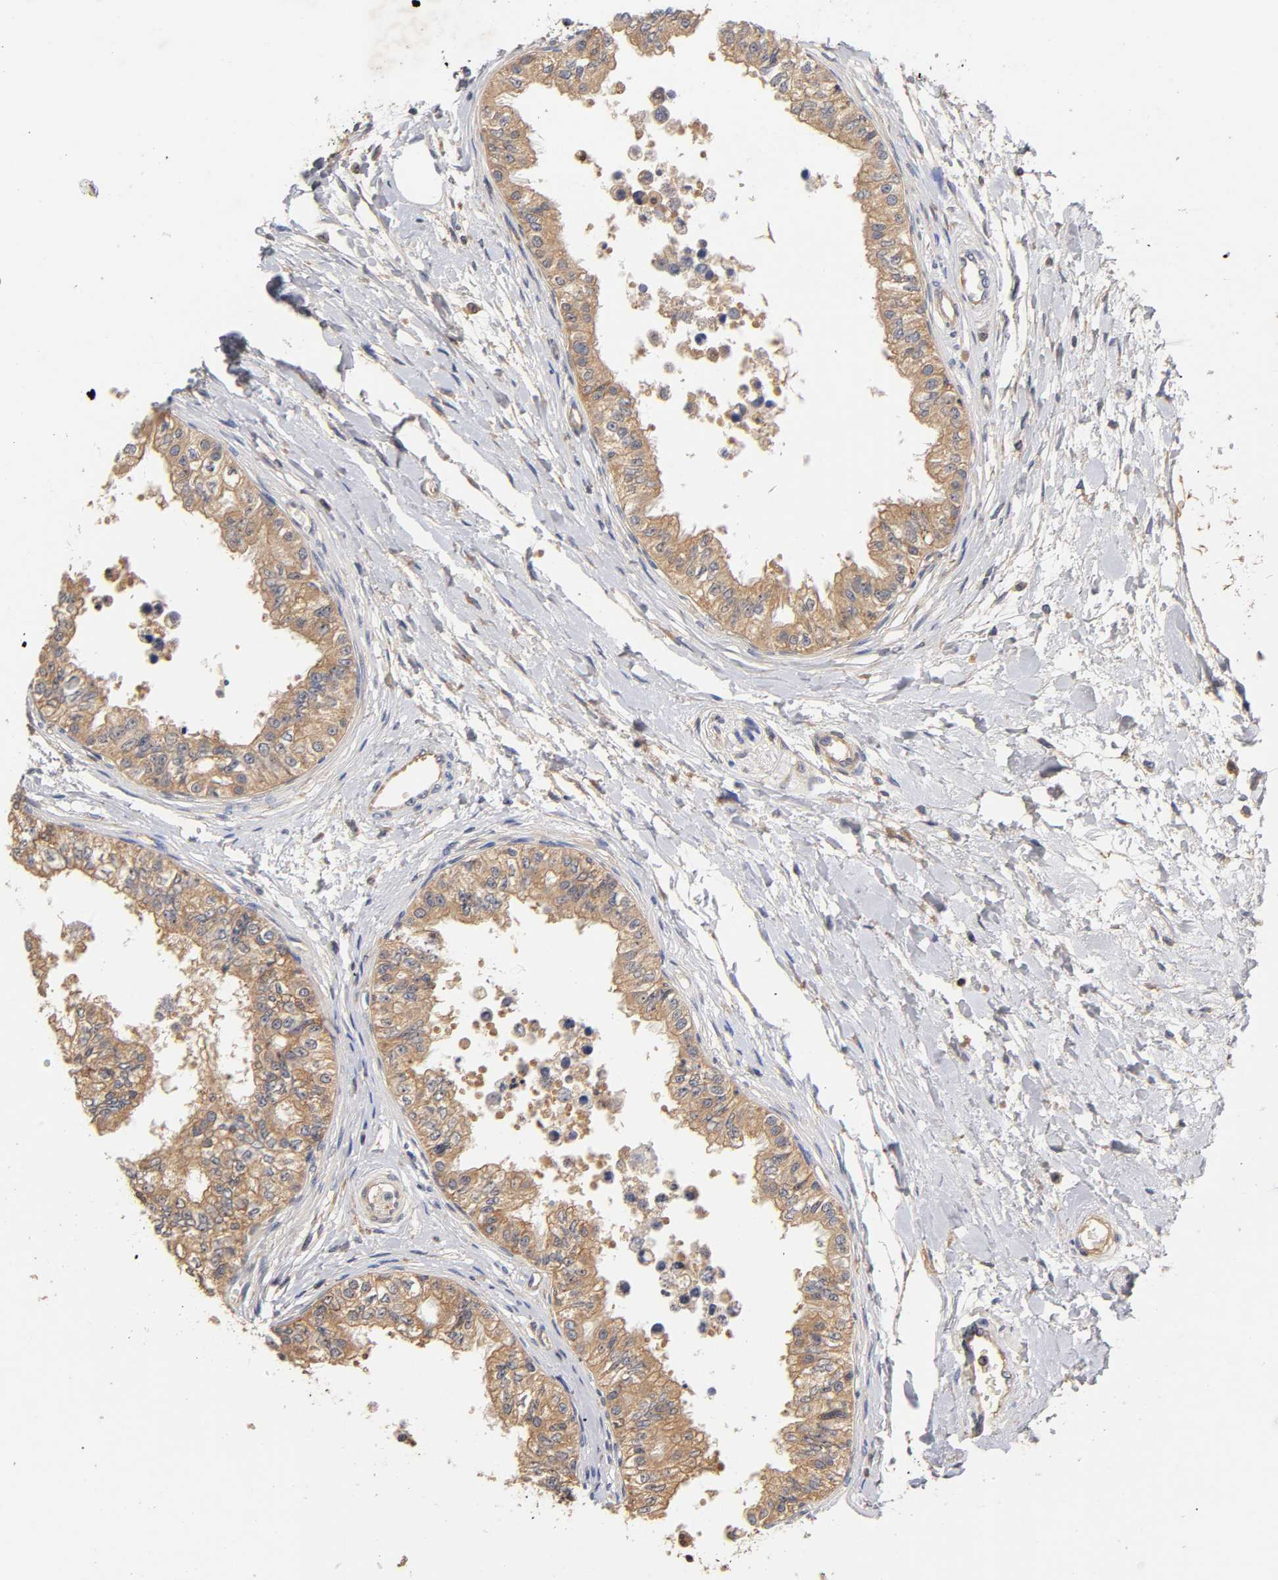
{"staining": {"intensity": "moderate", "quantity": ">75%", "location": "cytoplasmic/membranous"}, "tissue": "epididymis", "cell_type": "Glandular cells", "image_type": "normal", "snomed": [{"axis": "morphology", "description": "Normal tissue, NOS"}, {"axis": "morphology", "description": "Adenocarcinoma, metastatic, NOS"}, {"axis": "topography", "description": "Testis"}, {"axis": "topography", "description": "Epididymis"}], "caption": "Epididymis stained with a brown dye exhibits moderate cytoplasmic/membranous positive staining in about >75% of glandular cells.", "gene": "RPS29", "patient": {"sex": "male", "age": 26}}